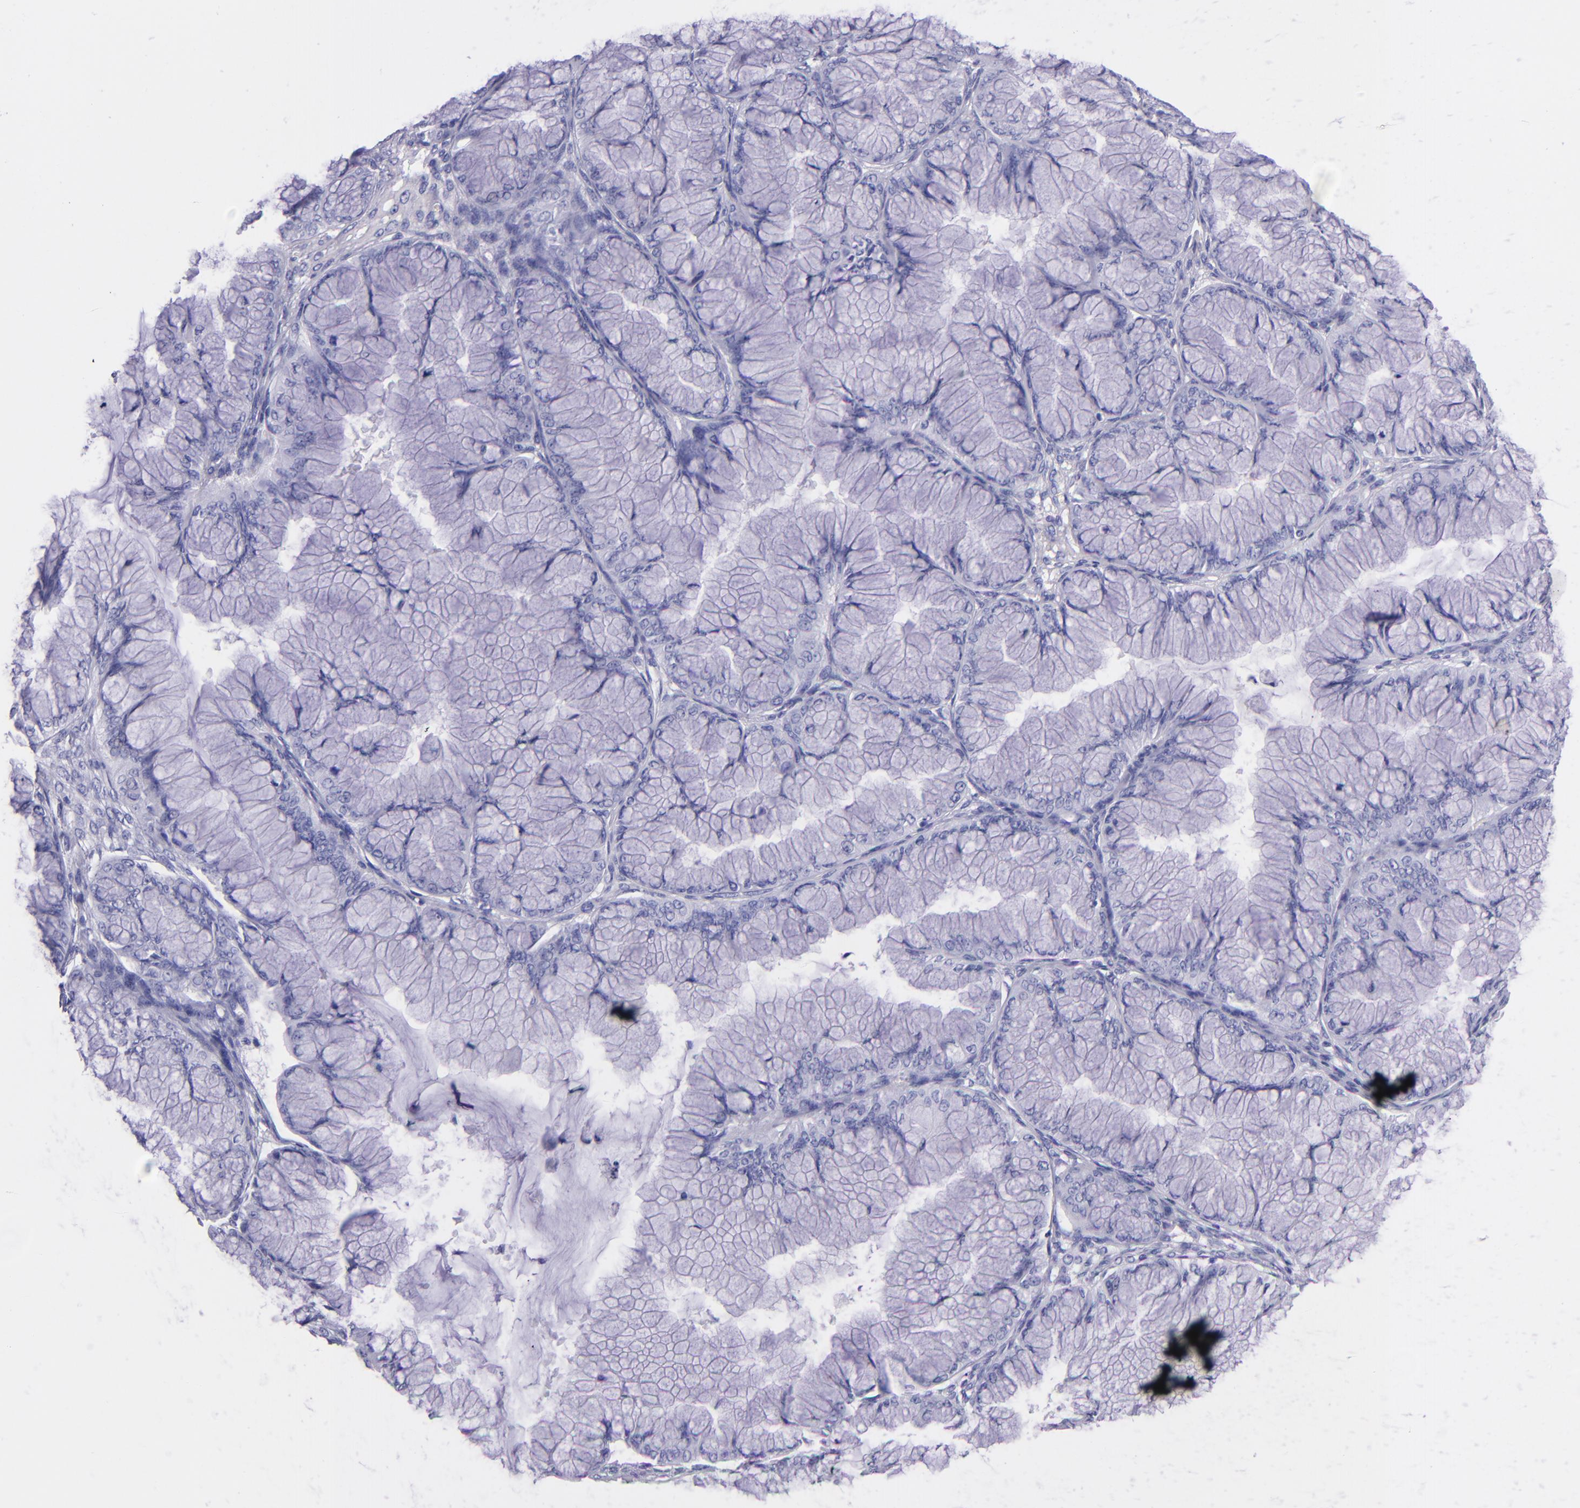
{"staining": {"intensity": "negative", "quantity": "none", "location": "none"}, "tissue": "ovarian cancer", "cell_type": "Tumor cells", "image_type": "cancer", "snomed": [{"axis": "morphology", "description": "Cystadenocarcinoma, mucinous, NOS"}, {"axis": "topography", "description": "Ovary"}], "caption": "The immunohistochemistry histopathology image has no significant expression in tumor cells of ovarian mucinous cystadenocarcinoma tissue. (DAB IHC with hematoxylin counter stain).", "gene": "SFTPA2", "patient": {"sex": "female", "age": 63}}